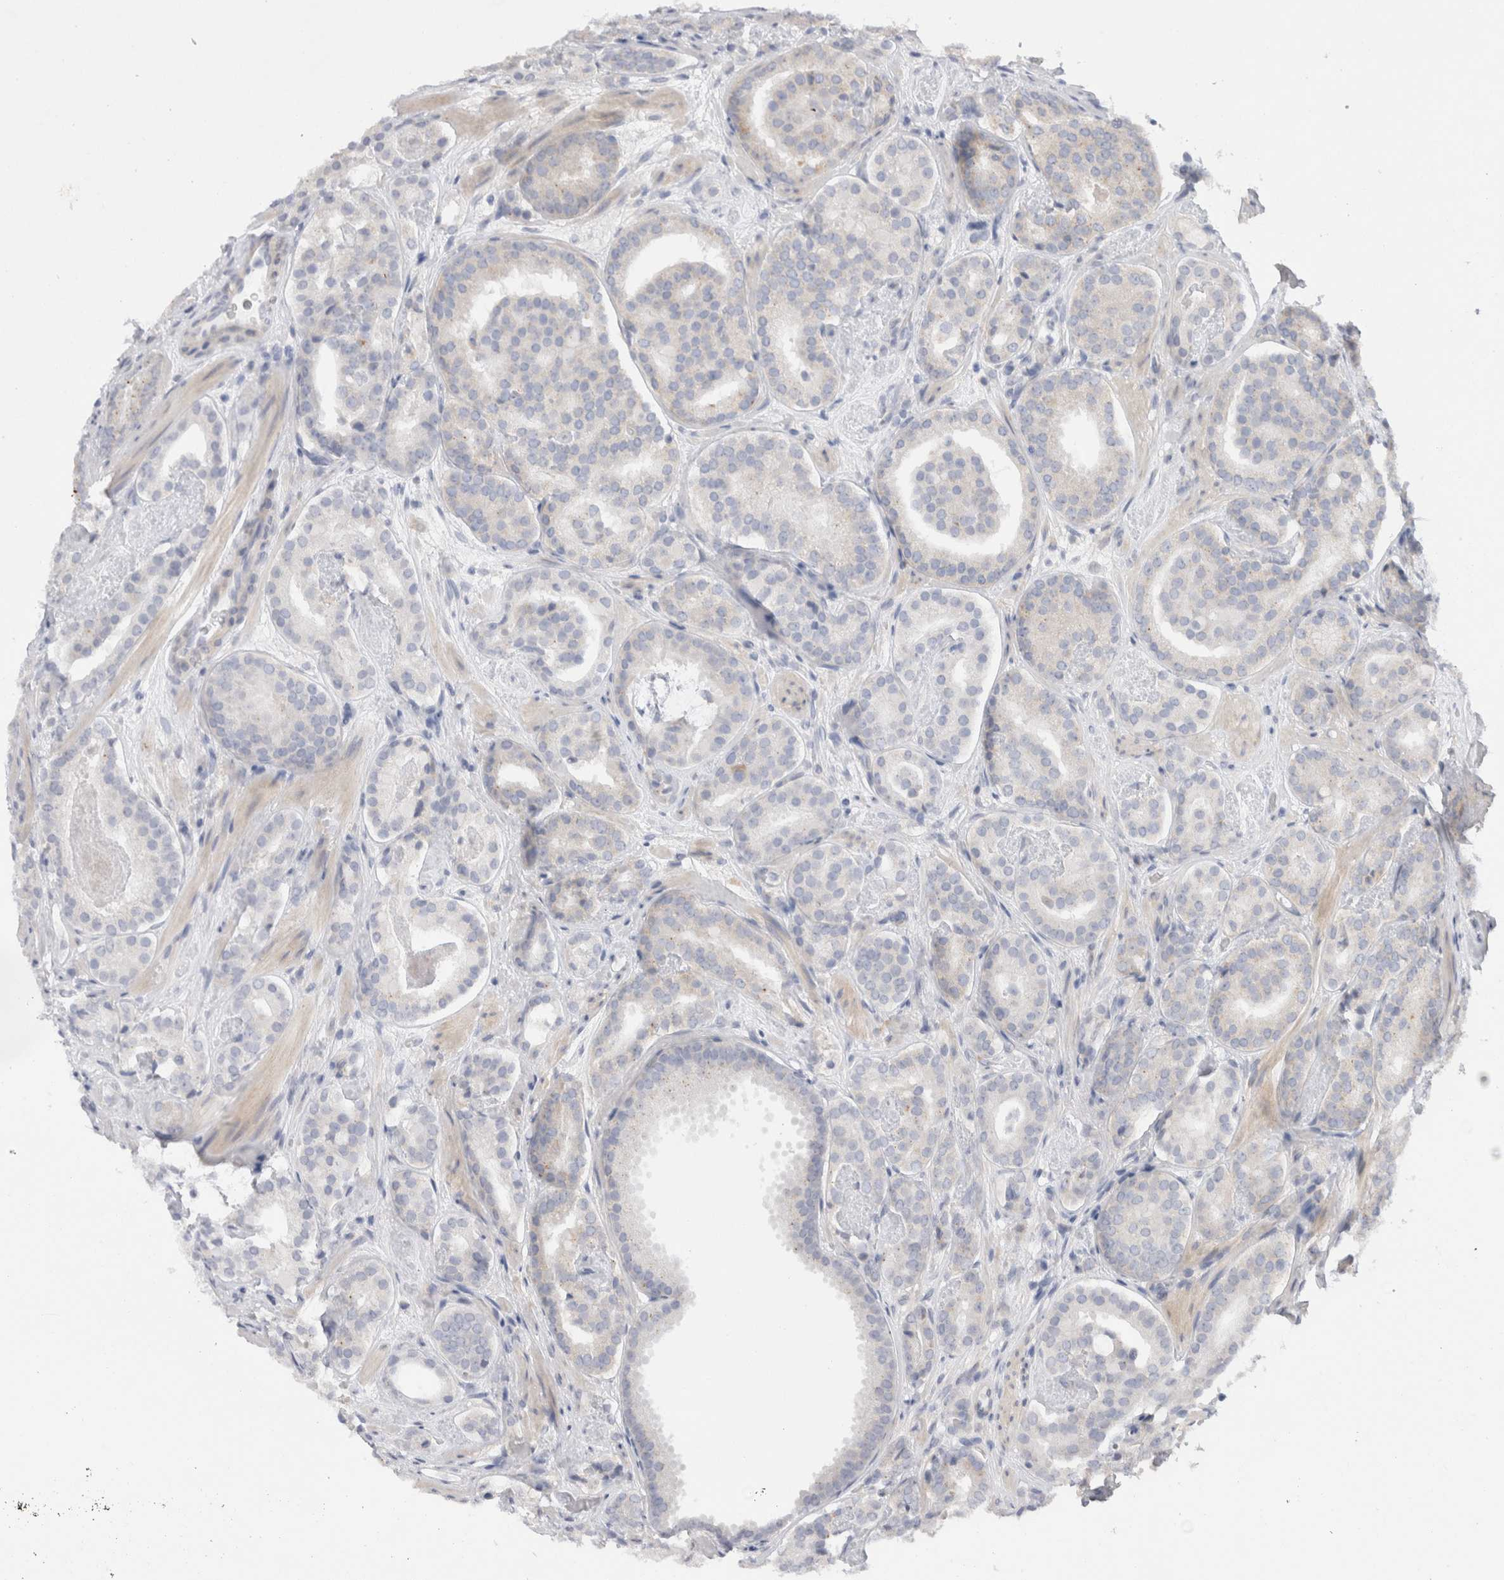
{"staining": {"intensity": "weak", "quantity": "<25%", "location": "cytoplasmic/membranous"}, "tissue": "prostate cancer", "cell_type": "Tumor cells", "image_type": "cancer", "snomed": [{"axis": "morphology", "description": "Adenocarcinoma, Low grade"}, {"axis": "topography", "description": "Prostate"}], "caption": "Prostate cancer (adenocarcinoma (low-grade)) stained for a protein using IHC exhibits no positivity tumor cells.", "gene": "NPC1", "patient": {"sex": "male", "age": 69}}